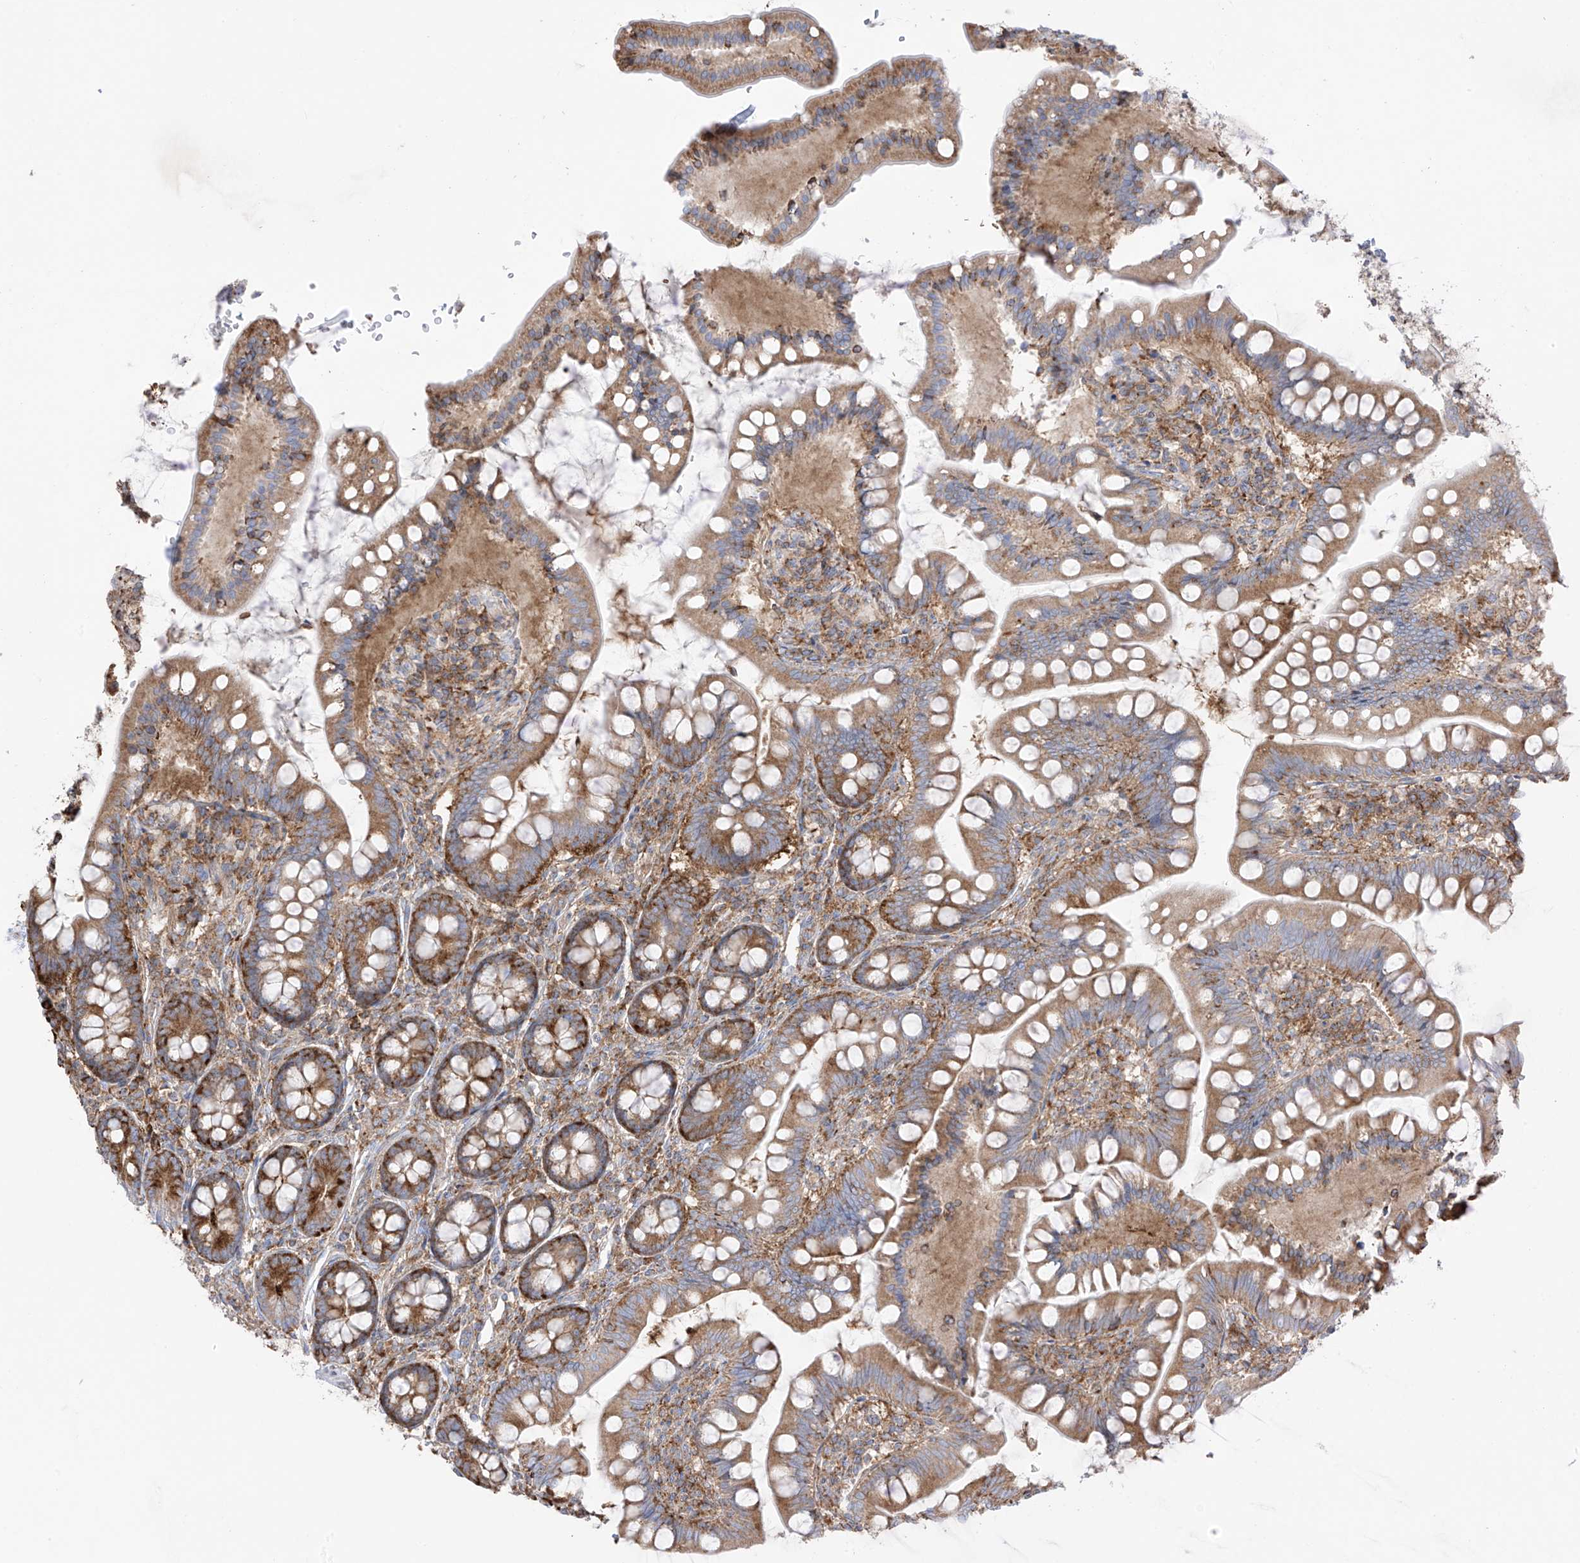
{"staining": {"intensity": "strong", "quantity": ">75%", "location": "cytoplasmic/membranous"}, "tissue": "small intestine", "cell_type": "Glandular cells", "image_type": "normal", "snomed": [{"axis": "morphology", "description": "Normal tissue, NOS"}, {"axis": "topography", "description": "Small intestine"}], "caption": "The histopathology image demonstrates staining of benign small intestine, revealing strong cytoplasmic/membranous protein positivity (brown color) within glandular cells. (DAB IHC, brown staining for protein, blue staining for nuclei).", "gene": "XKR3", "patient": {"sex": "male", "age": 7}}